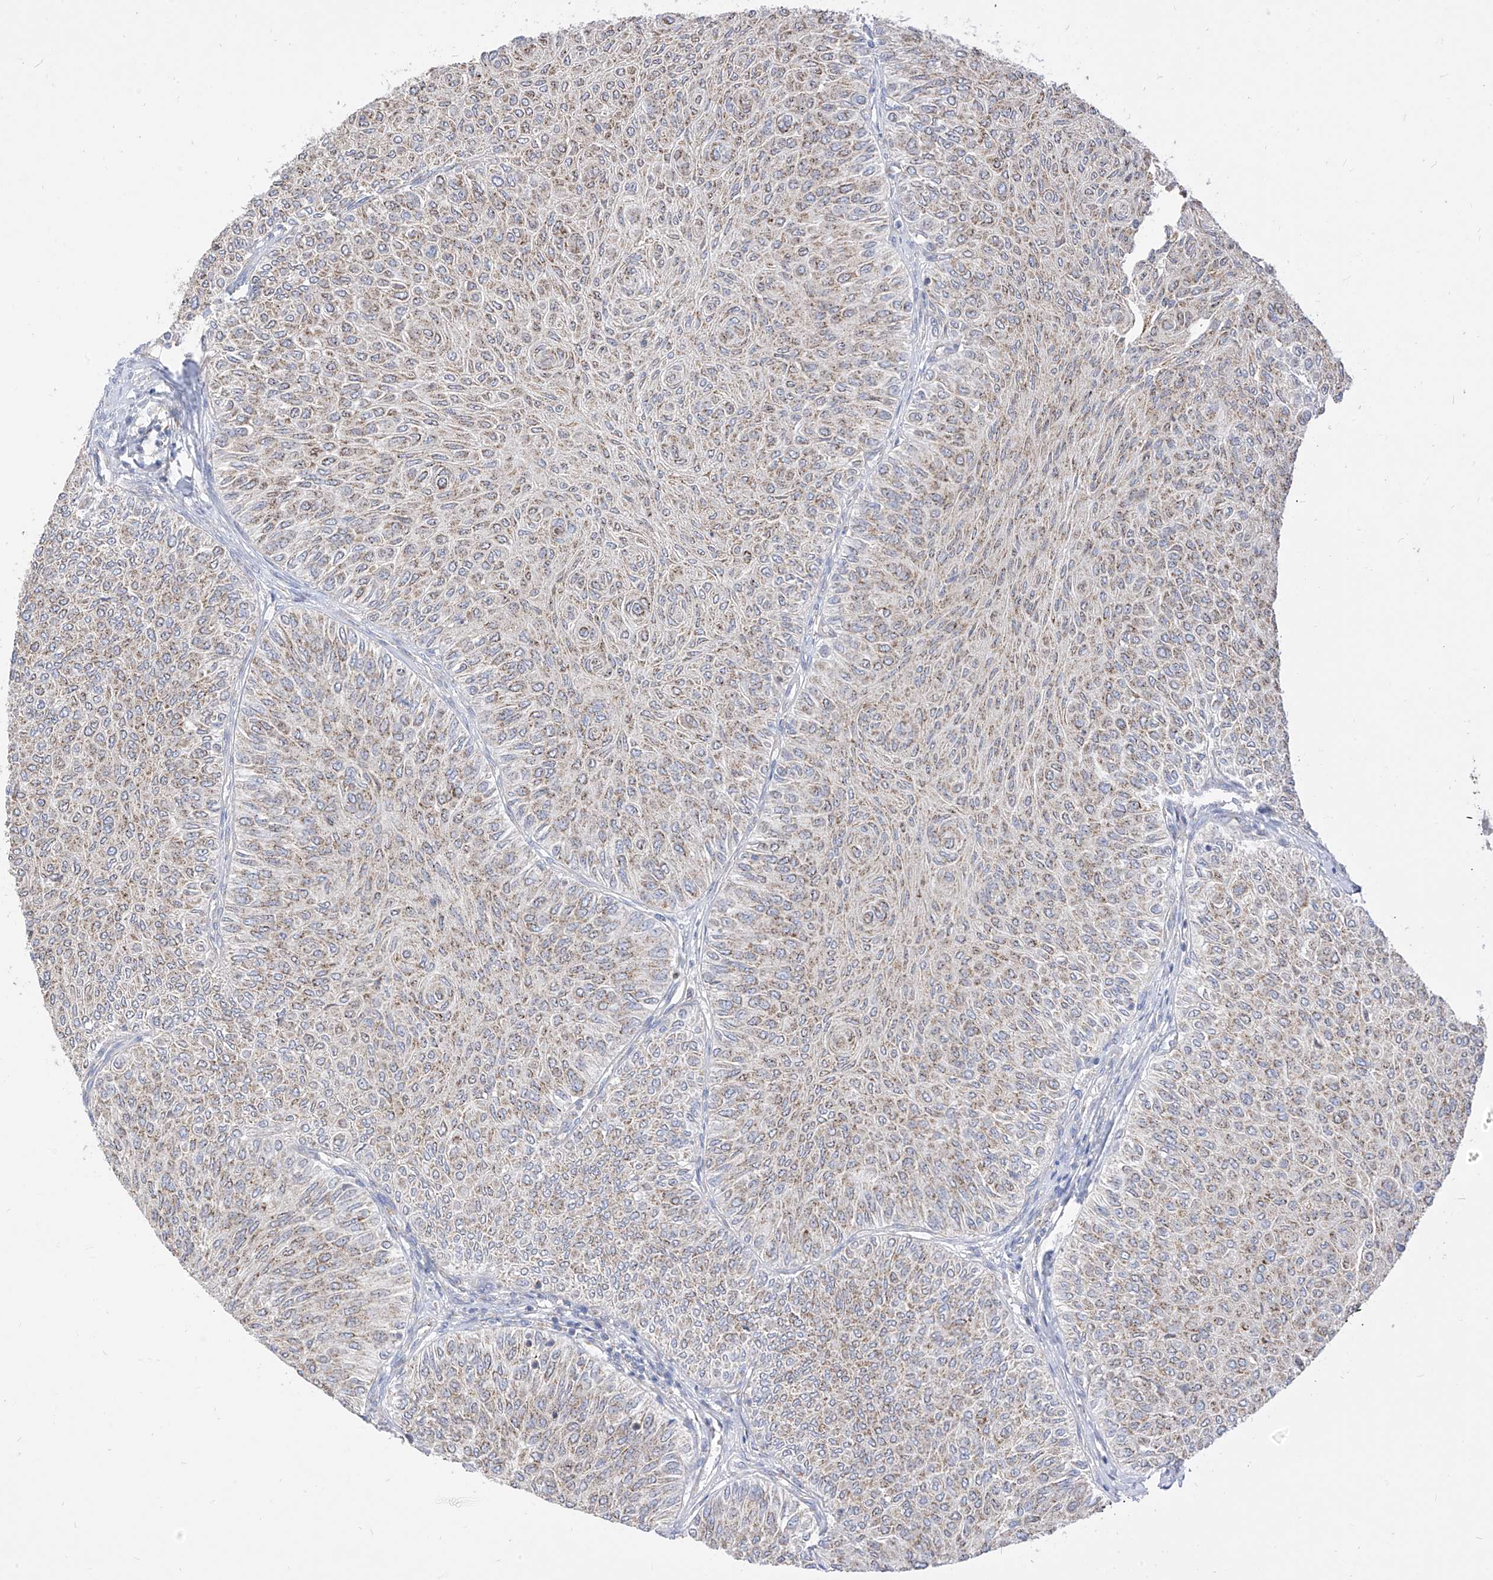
{"staining": {"intensity": "weak", "quantity": "<25%", "location": "cytoplasmic/membranous"}, "tissue": "urothelial cancer", "cell_type": "Tumor cells", "image_type": "cancer", "snomed": [{"axis": "morphology", "description": "Urothelial carcinoma, Low grade"}, {"axis": "topography", "description": "Urinary bladder"}], "caption": "Tumor cells show no significant protein positivity in low-grade urothelial carcinoma. Brightfield microscopy of immunohistochemistry stained with DAB (3,3'-diaminobenzidine) (brown) and hematoxylin (blue), captured at high magnification.", "gene": "RASA2", "patient": {"sex": "male", "age": 78}}